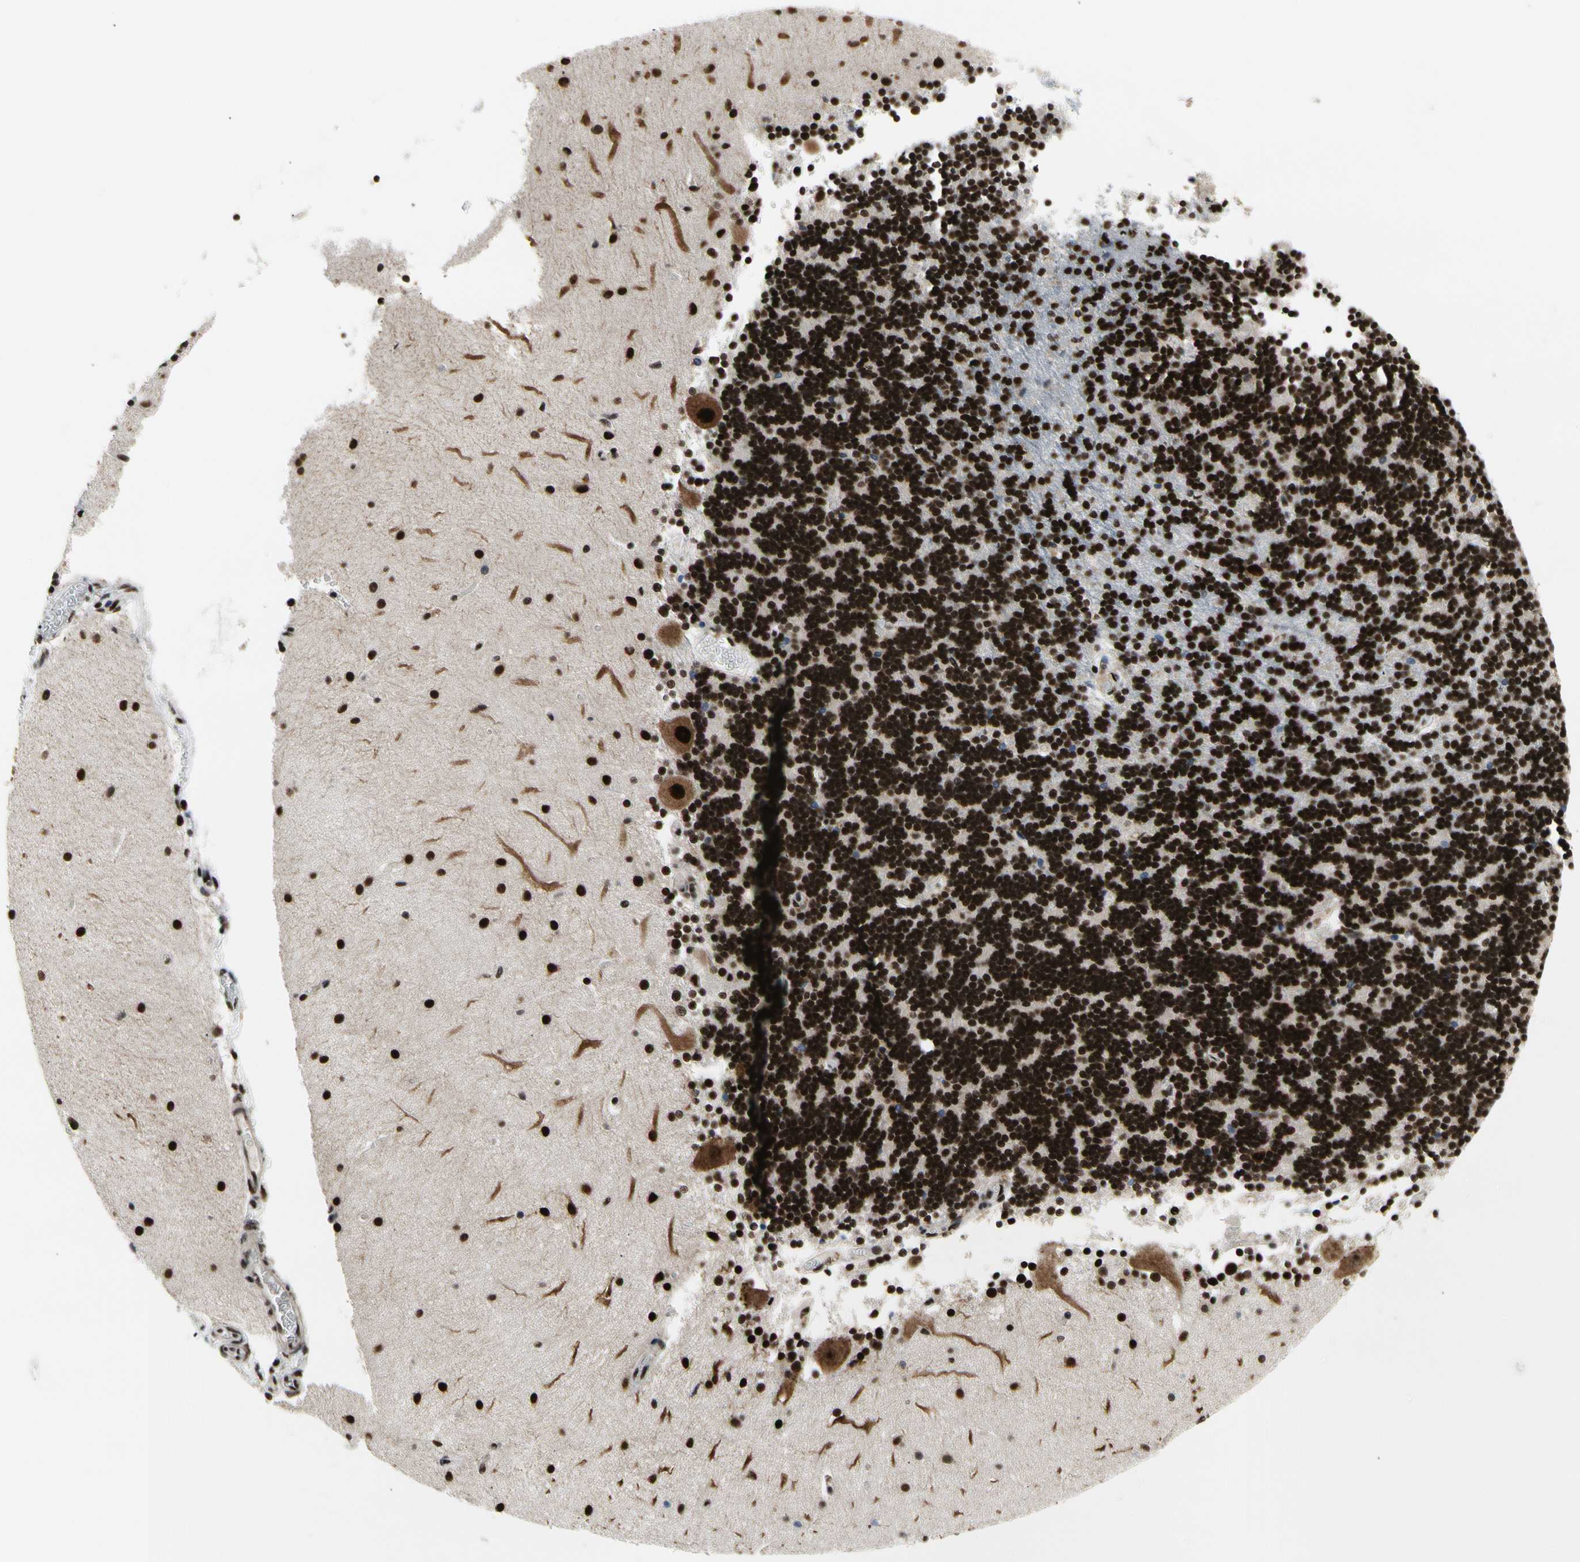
{"staining": {"intensity": "strong", "quantity": ">75%", "location": "nuclear"}, "tissue": "cerebellum", "cell_type": "Cells in granular layer", "image_type": "normal", "snomed": [{"axis": "morphology", "description": "Normal tissue, NOS"}, {"axis": "topography", "description": "Cerebellum"}], "caption": "Approximately >75% of cells in granular layer in normal human cerebellum display strong nuclear protein positivity as visualized by brown immunohistochemical staining.", "gene": "SRSF11", "patient": {"sex": "female", "age": 54}}